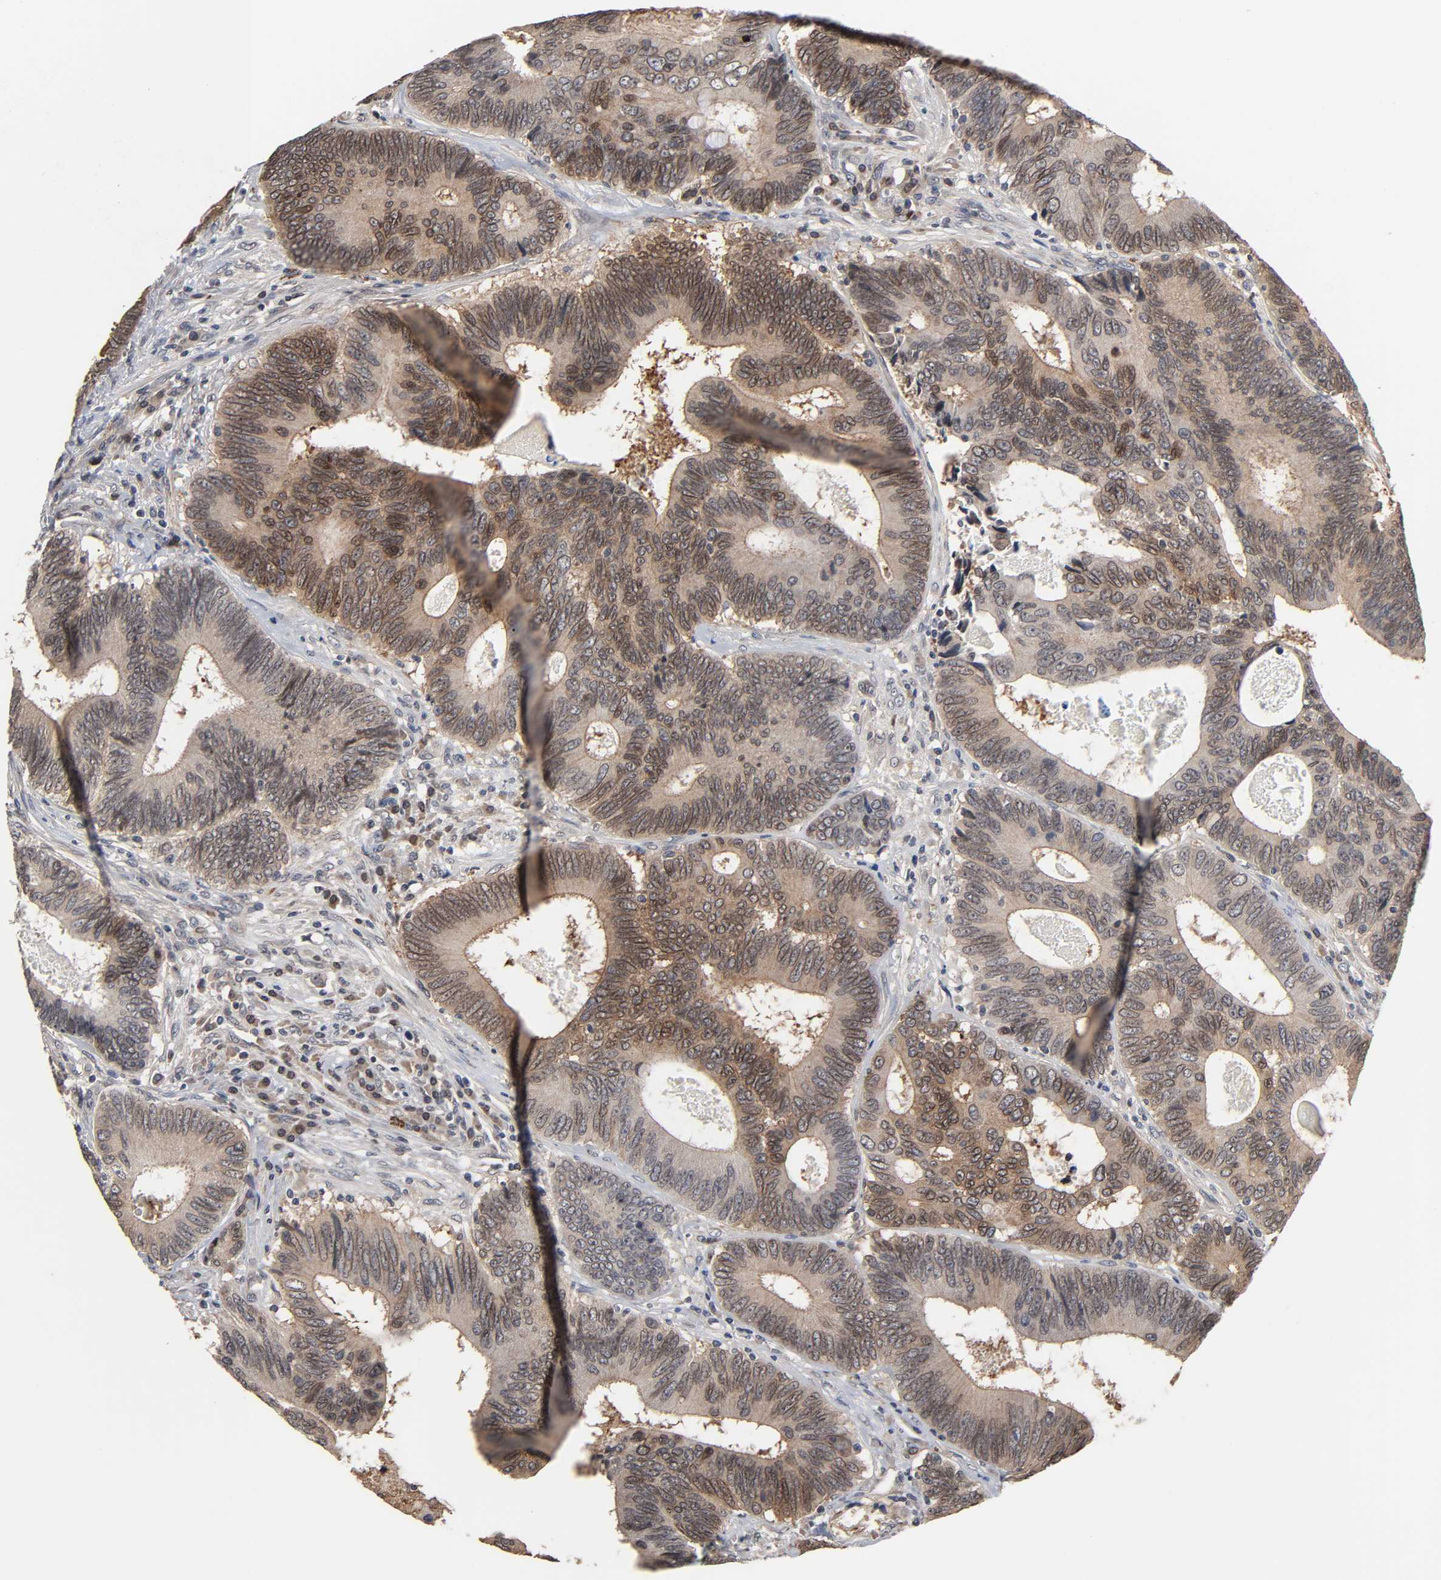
{"staining": {"intensity": "moderate", "quantity": ">75%", "location": "cytoplasmic/membranous,nuclear"}, "tissue": "colorectal cancer", "cell_type": "Tumor cells", "image_type": "cancer", "snomed": [{"axis": "morphology", "description": "Adenocarcinoma, NOS"}, {"axis": "topography", "description": "Colon"}], "caption": "Immunohistochemistry histopathology image of human colorectal adenocarcinoma stained for a protein (brown), which reveals medium levels of moderate cytoplasmic/membranous and nuclear positivity in about >75% of tumor cells.", "gene": "CCDC175", "patient": {"sex": "female", "age": 78}}